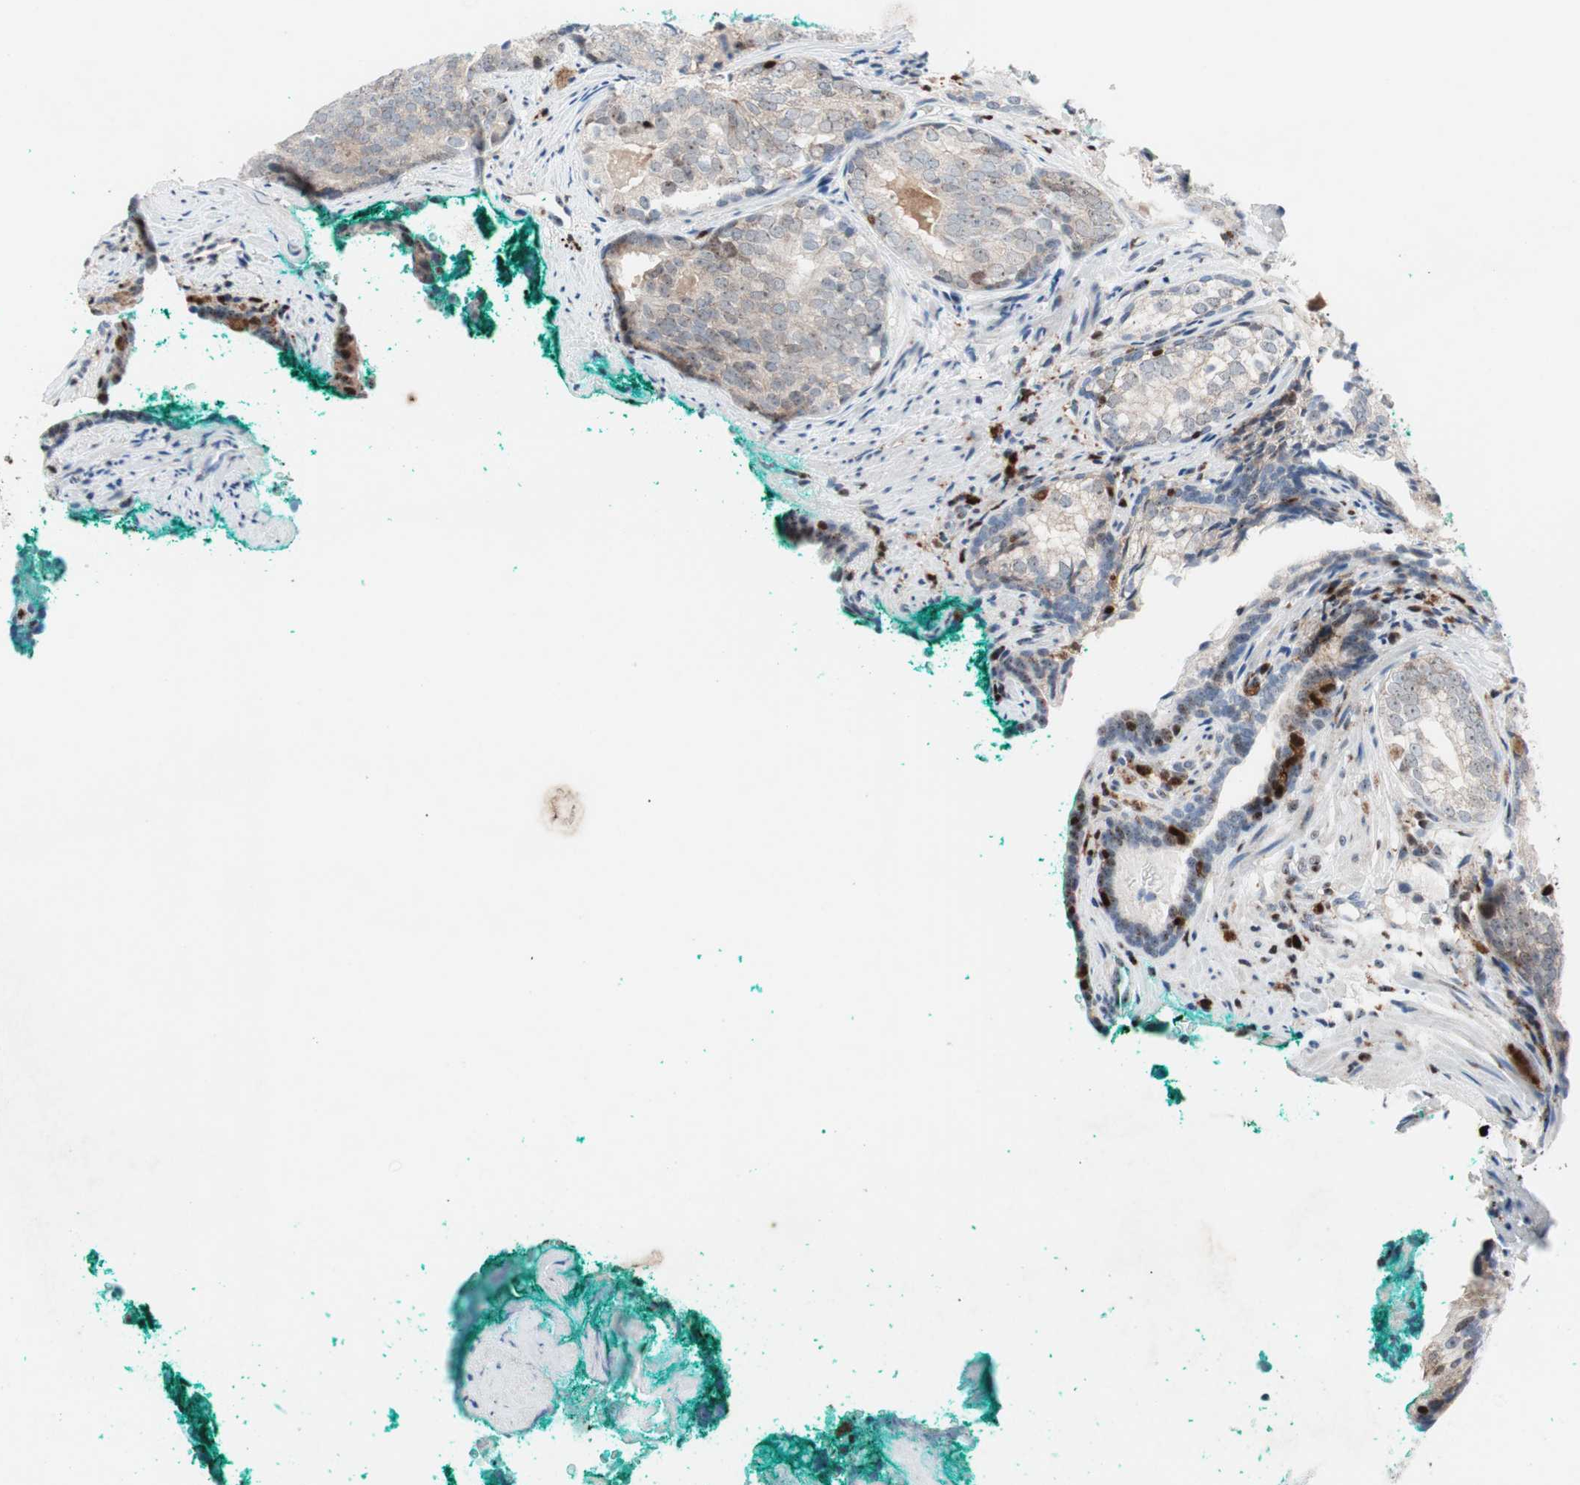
{"staining": {"intensity": "moderate", "quantity": "25%-75%", "location": "cytoplasmic/membranous"}, "tissue": "prostate cancer", "cell_type": "Tumor cells", "image_type": "cancer", "snomed": [{"axis": "morphology", "description": "Adenocarcinoma, High grade"}, {"axis": "topography", "description": "Prostate"}], "caption": "Human prostate cancer (high-grade adenocarcinoma) stained with a brown dye demonstrates moderate cytoplasmic/membranous positive staining in approximately 25%-75% of tumor cells.", "gene": "RGS10", "patient": {"sex": "male", "age": 66}}